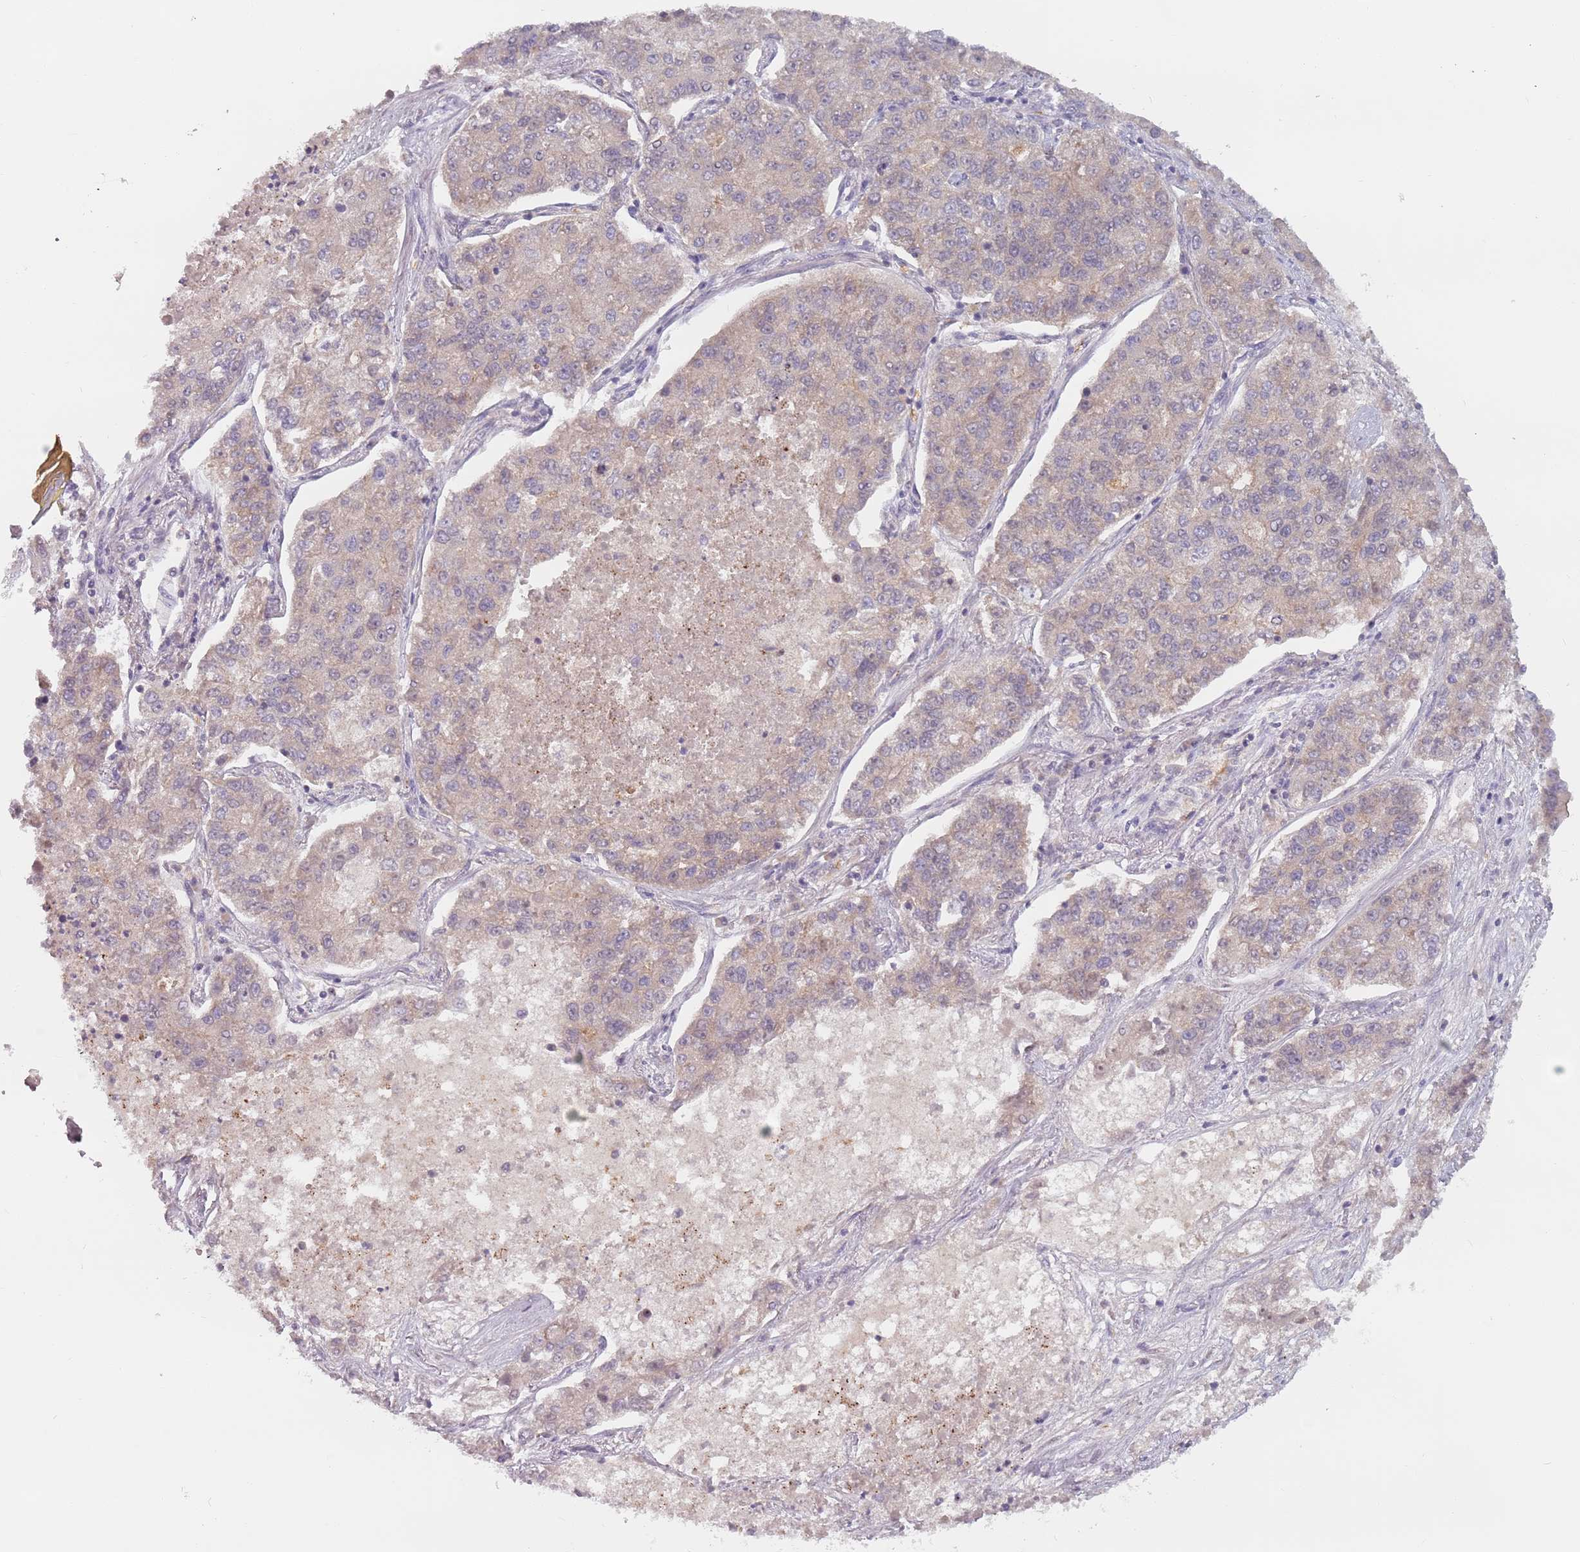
{"staining": {"intensity": "weak", "quantity": "25%-75%", "location": "cytoplasmic/membranous"}, "tissue": "lung cancer", "cell_type": "Tumor cells", "image_type": "cancer", "snomed": [{"axis": "morphology", "description": "Adenocarcinoma, NOS"}, {"axis": "topography", "description": "Lung"}], "caption": "The image reveals staining of adenocarcinoma (lung), revealing weak cytoplasmic/membranous protein expression (brown color) within tumor cells.", "gene": "ASB13", "patient": {"sex": "male", "age": 49}}